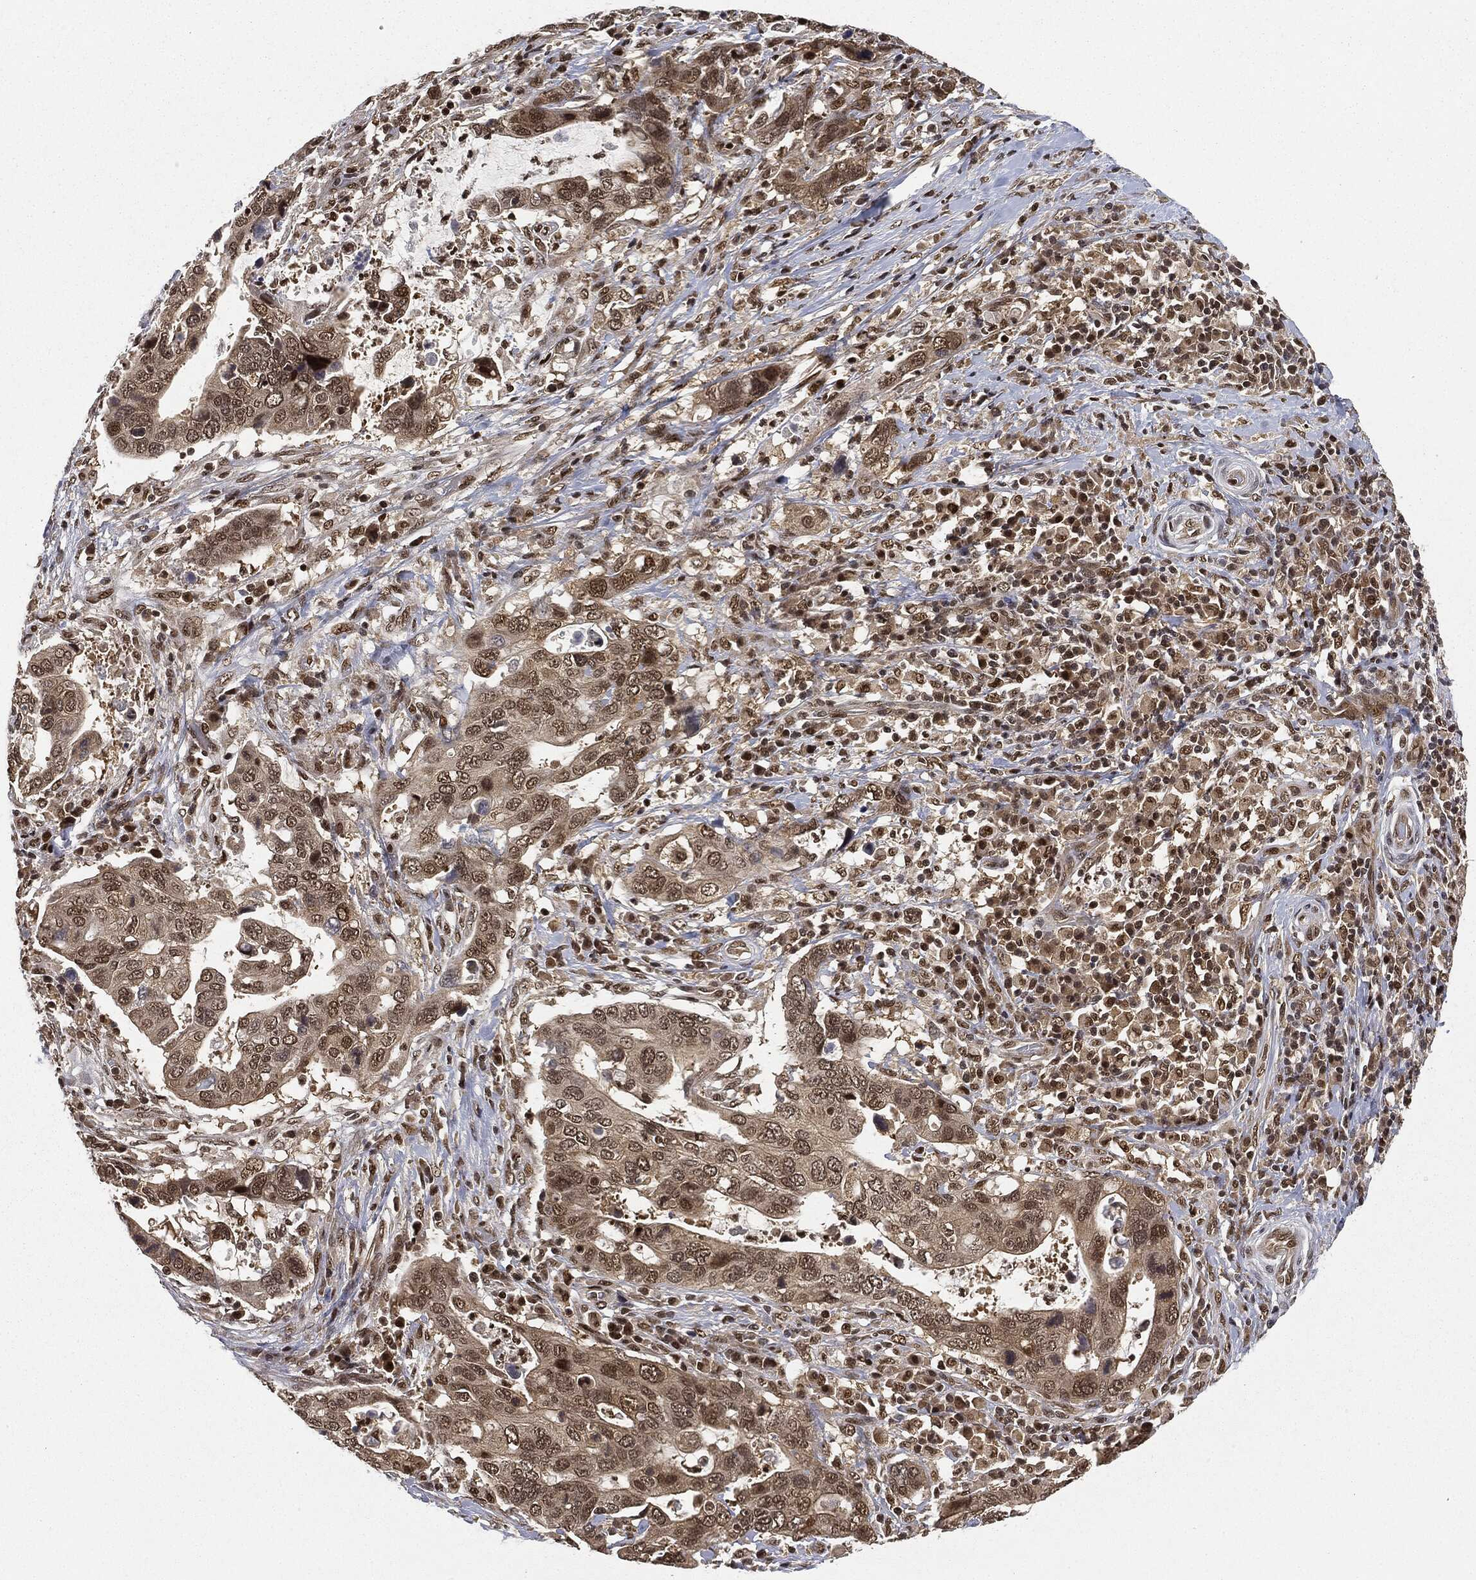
{"staining": {"intensity": "moderate", "quantity": ">75%", "location": "cytoplasmic/membranous,nuclear"}, "tissue": "stomach cancer", "cell_type": "Tumor cells", "image_type": "cancer", "snomed": [{"axis": "morphology", "description": "Adenocarcinoma, NOS"}, {"axis": "topography", "description": "Stomach"}], "caption": "Tumor cells display moderate cytoplasmic/membranous and nuclear positivity in approximately >75% of cells in adenocarcinoma (stomach). (DAB = brown stain, brightfield microscopy at high magnification).", "gene": "TBC1D22A", "patient": {"sex": "male", "age": 54}}